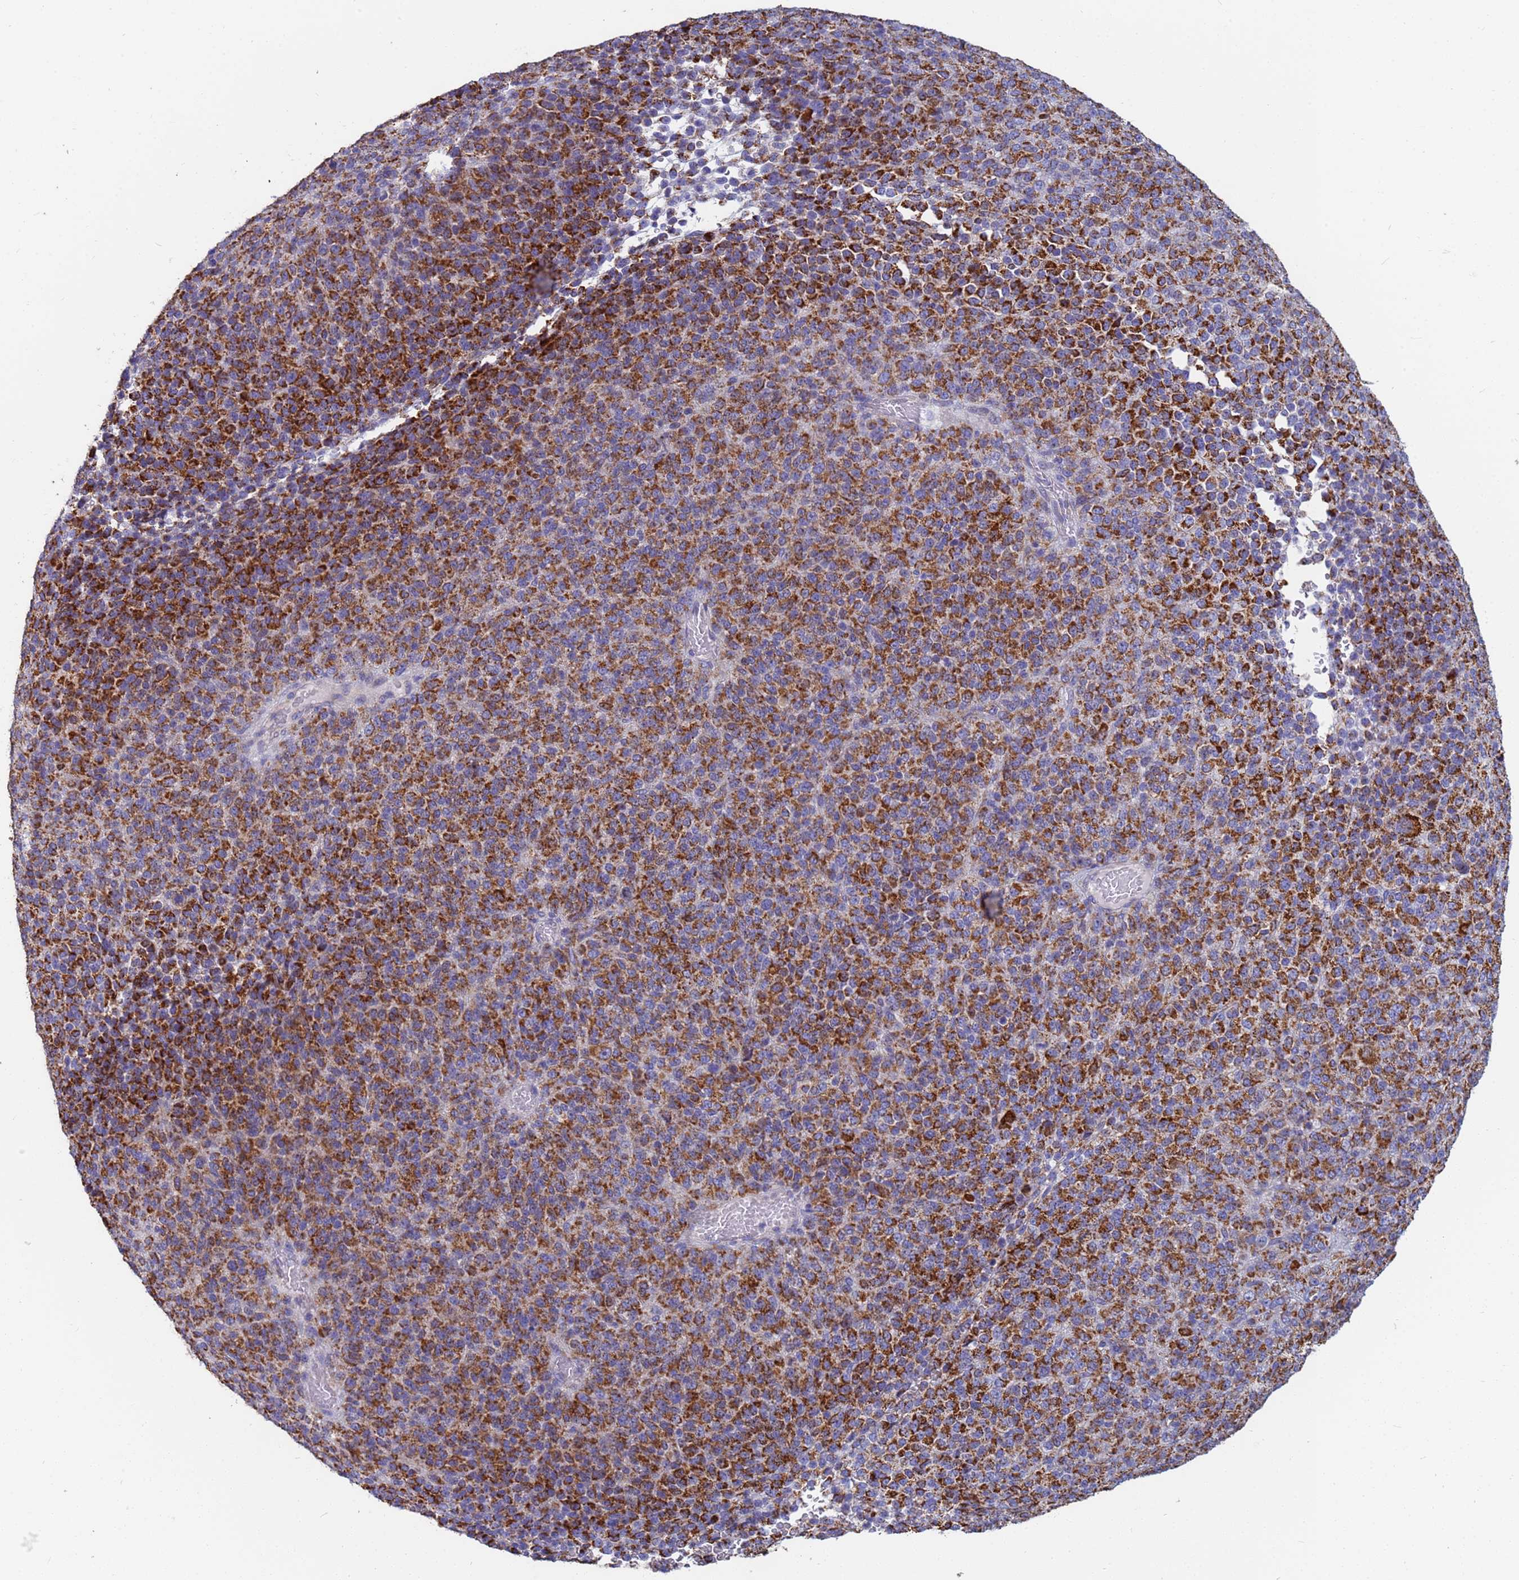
{"staining": {"intensity": "strong", "quantity": ">75%", "location": "cytoplasmic/membranous"}, "tissue": "melanoma", "cell_type": "Tumor cells", "image_type": "cancer", "snomed": [{"axis": "morphology", "description": "Malignant melanoma, Metastatic site"}, {"axis": "topography", "description": "Brain"}], "caption": "Immunohistochemistry (IHC) histopathology image of human malignant melanoma (metastatic site) stained for a protein (brown), which demonstrates high levels of strong cytoplasmic/membranous expression in about >75% of tumor cells.", "gene": "UQCRH", "patient": {"sex": "female", "age": 56}}